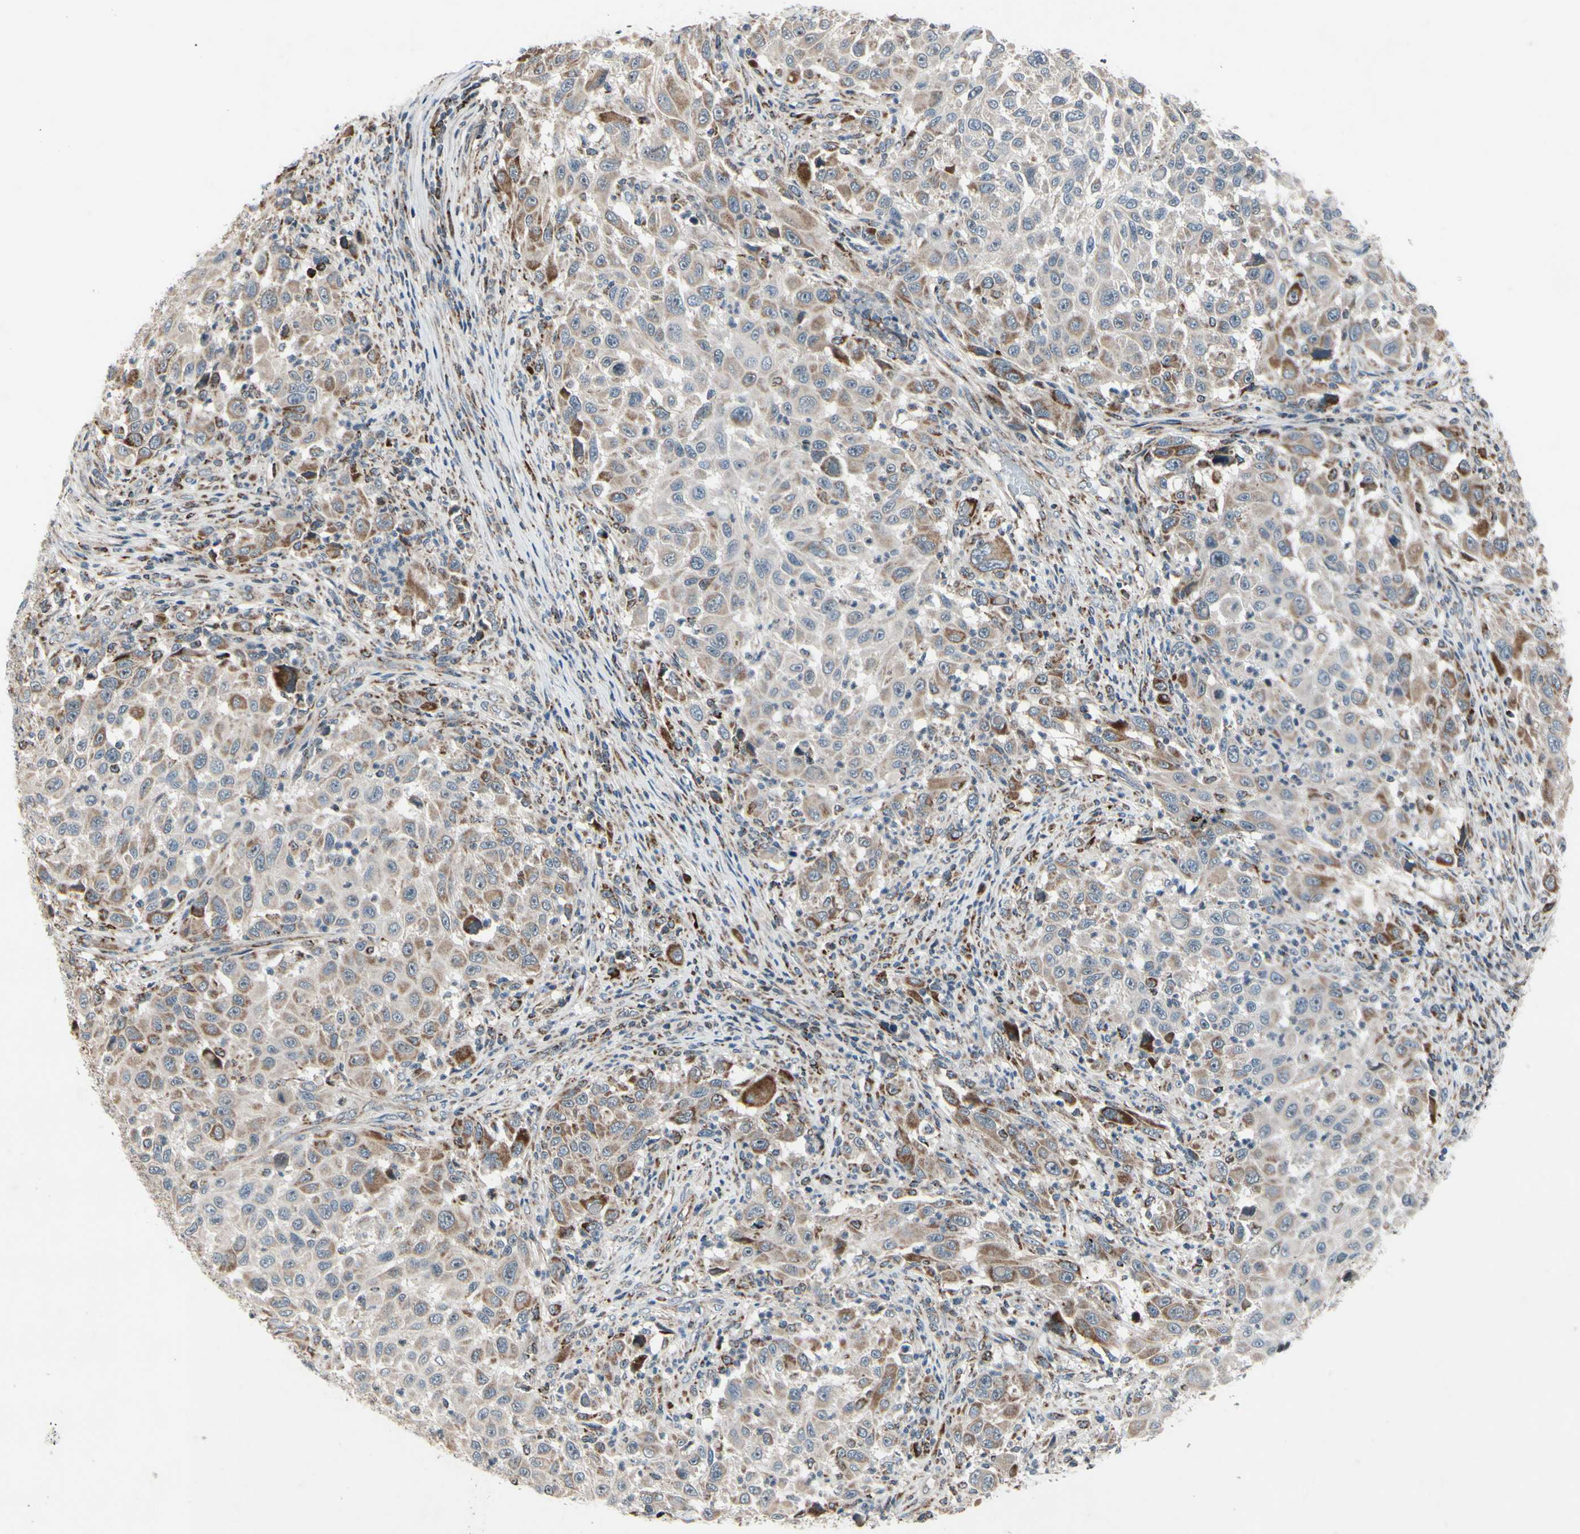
{"staining": {"intensity": "weak", "quantity": ">75%", "location": "cytoplasmic/membranous"}, "tissue": "melanoma", "cell_type": "Tumor cells", "image_type": "cancer", "snomed": [{"axis": "morphology", "description": "Malignant melanoma, Metastatic site"}, {"axis": "topography", "description": "Lymph node"}], "caption": "A micrograph of melanoma stained for a protein demonstrates weak cytoplasmic/membranous brown staining in tumor cells. The protein is stained brown, and the nuclei are stained in blue (DAB IHC with brightfield microscopy, high magnification).", "gene": "CPT1A", "patient": {"sex": "male", "age": 61}}